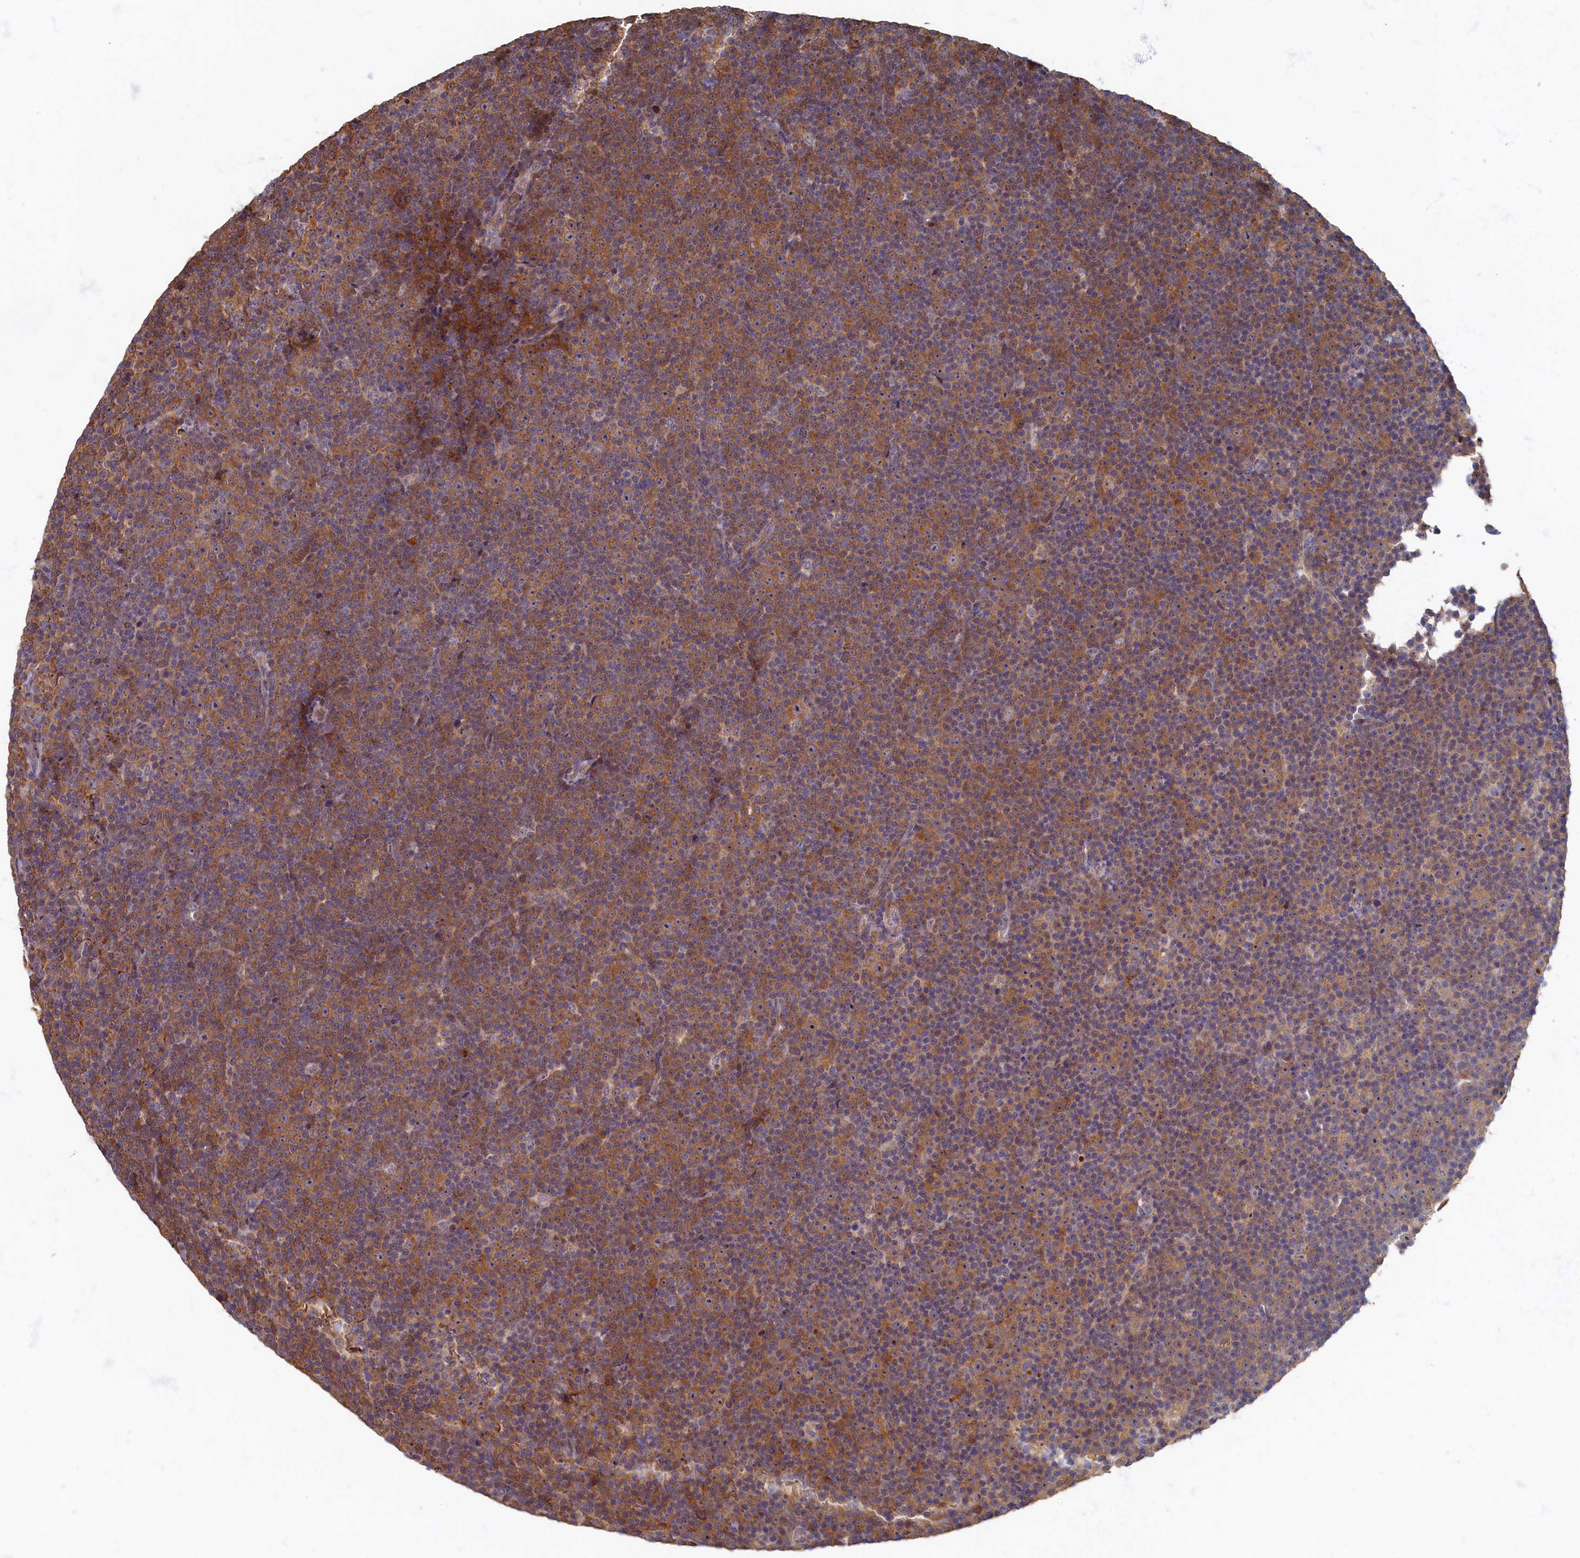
{"staining": {"intensity": "moderate", "quantity": ">75%", "location": "cytoplasmic/membranous"}, "tissue": "lymphoma", "cell_type": "Tumor cells", "image_type": "cancer", "snomed": [{"axis": "morphology", "description": "Malignant lymphoma, non-Hodgkin's type, Low grade"}, {"axis": "topography", "description": "Lymph node"}], "caption": "Immunohistochemistry of human lymphoma displays medium levels of moderate cytoplasmic/membranous positivity in about >75% of tumor cells.", "gene": "HUNK", "patient": {"sex": "female", "age": 67}}